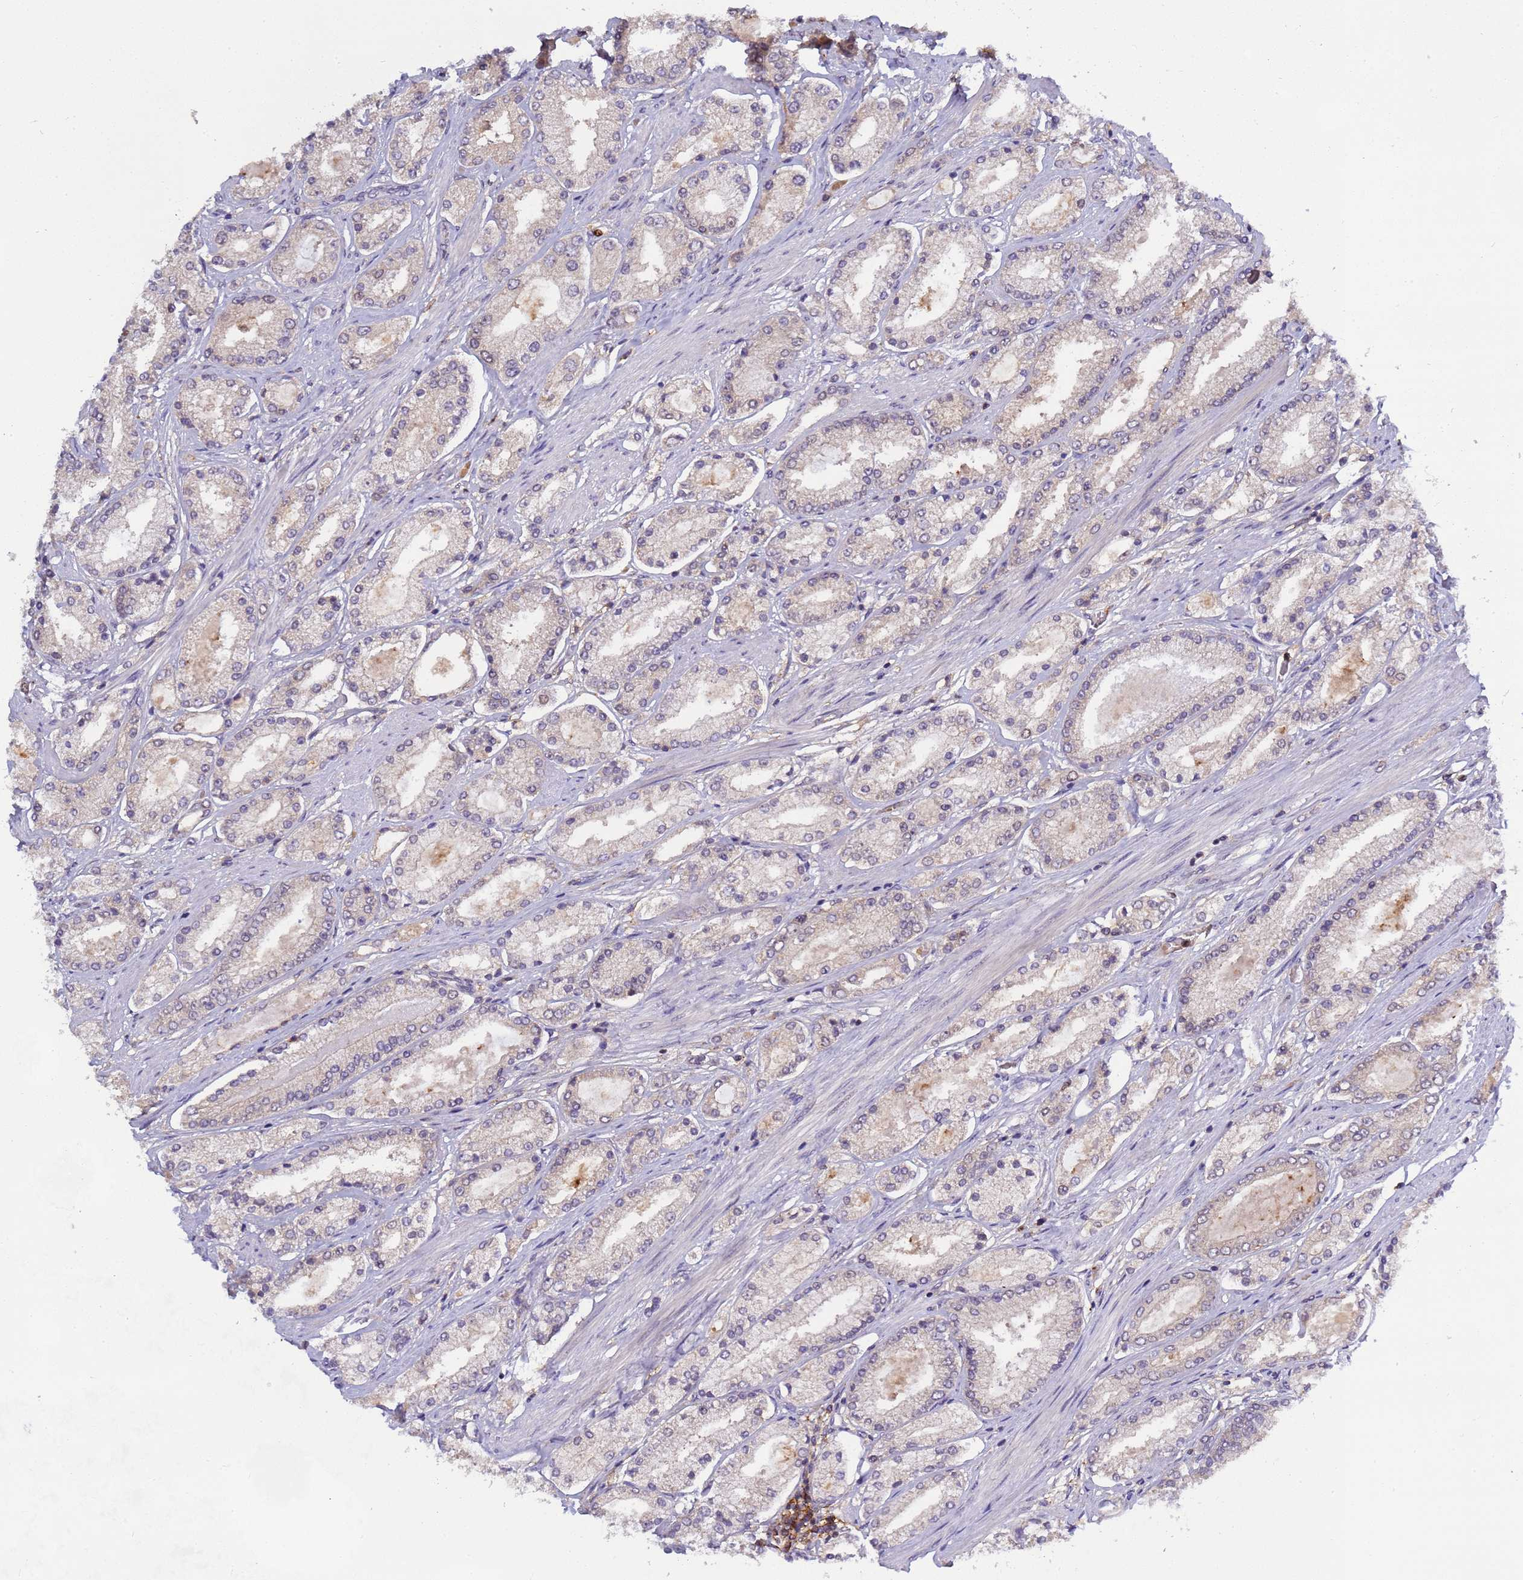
{"staining": {"intensity": "negative", "quantity": "none", "location": "none"}, "tissue": "prostate cancer", "cell_type": "Tumor cells", "image_type": "cancer", "snomed": [{"axis": "morphology", "description": "Adenocarcinoma, High grade"}, {"axis": "topography", "description": "Prostate"}], "caption": "Histopathology image shows no protein positivity in tumor cells of prostate cancer (high-grade adenocarcinoma) tissue.", "gene": "CD53", "patient": {"sex": "male", "age": 69}}